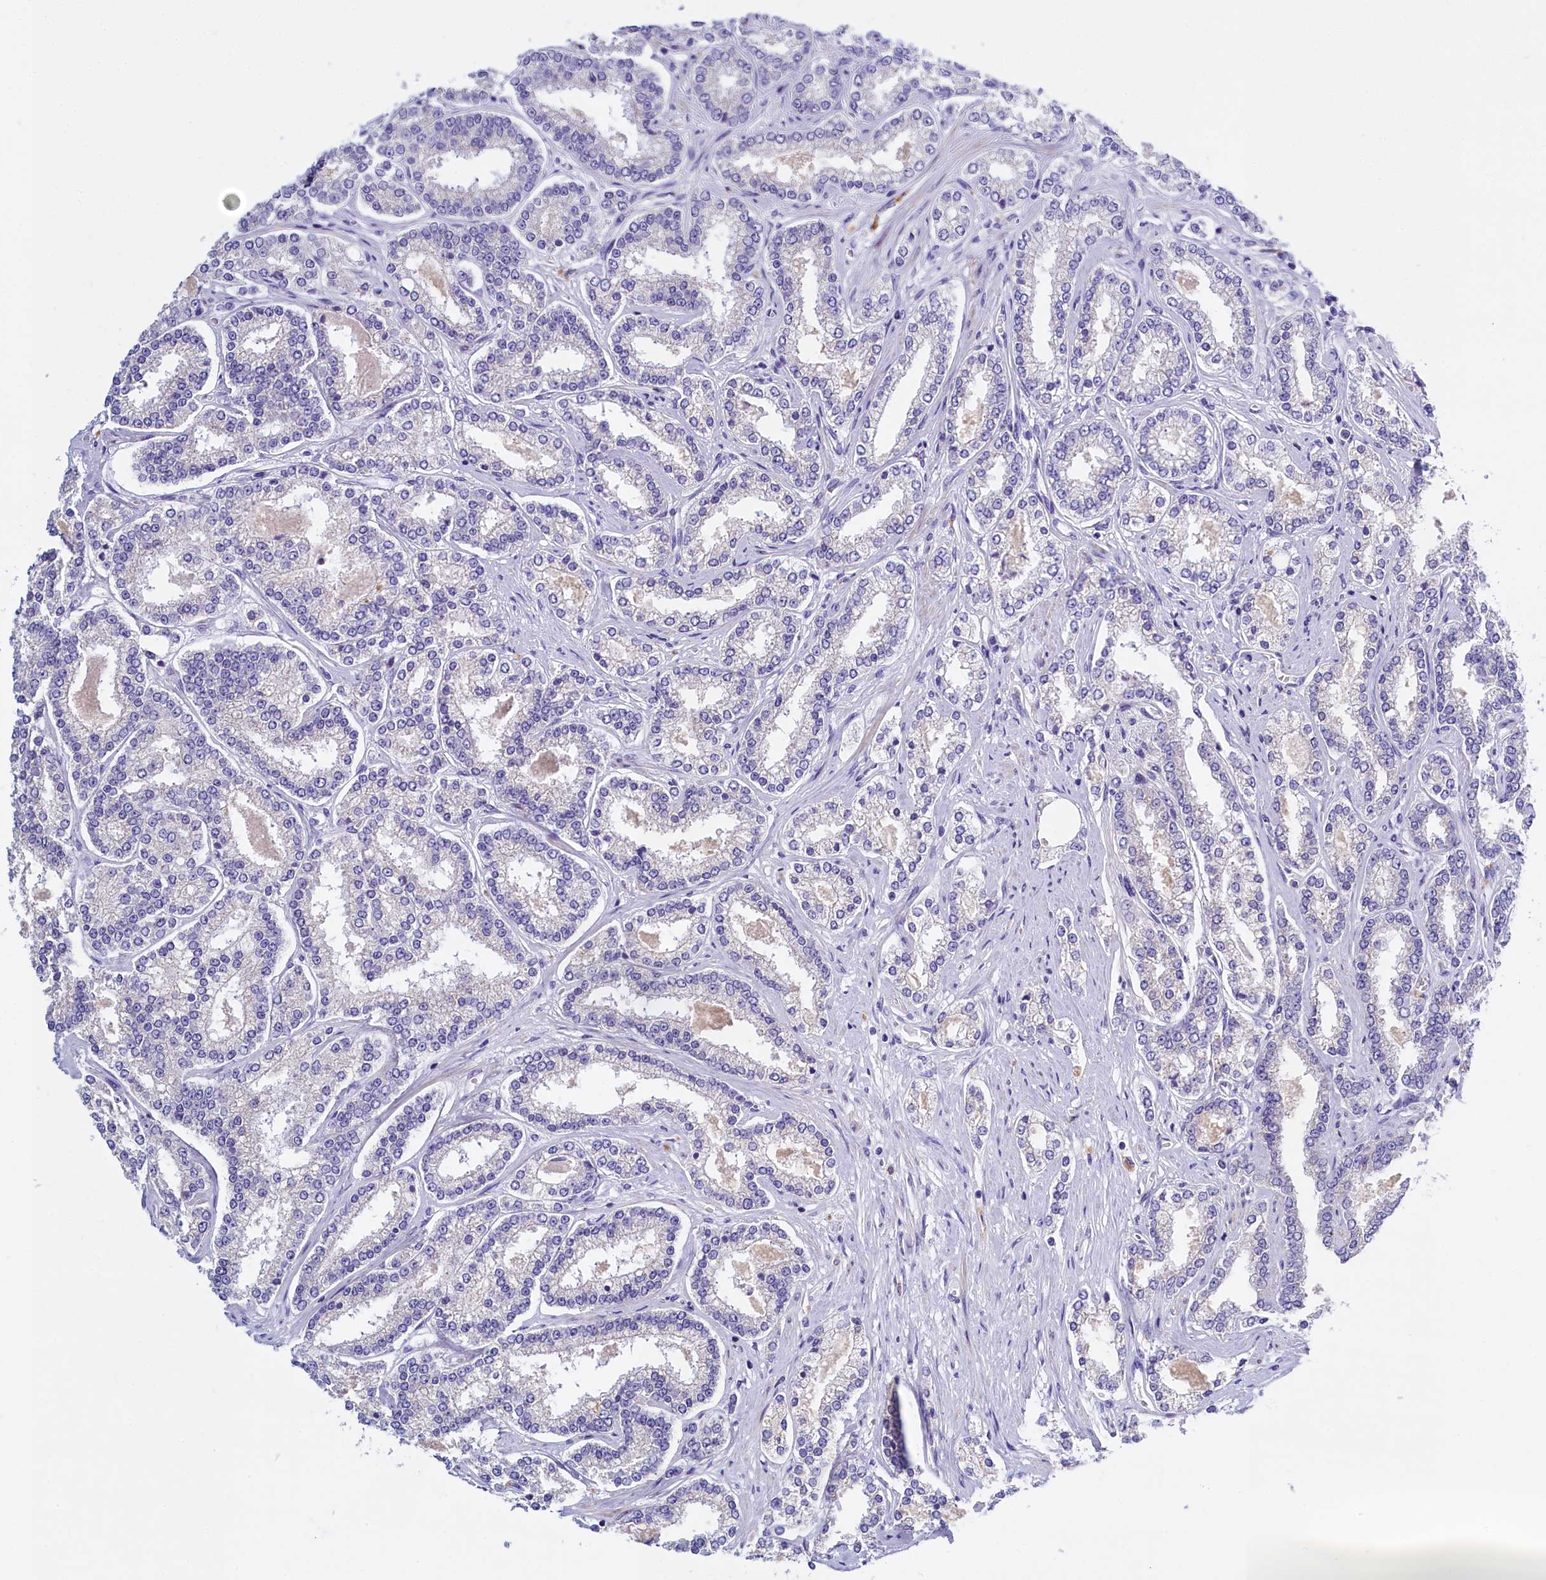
{"staining": {"intensity": "negative", "quantity": "none", "location": "none"}, "tissue": "prostate cancer", "cell_type": "Tumor cells", "image_type": "cancer", "snomed": [{"axis": "morphology", "description": "Normal tissue, NOS"}, {"axis": "morphology", "description": "Adenocarcinoma, High grade"}, {"axis": "topography", "description": "Prostate"}], "caption": "Tumor cells are negative for protein expression in human prostate cancer (adenocarcinoma (high-grade)). Brightfield microscopy of IHC stained with DAB (3,3'-diaminobenzidine) (brown) and hematoxylin (blue), captured at high magnification.", "gene": "RTTN", "patient": {"sex": "male", "age": 83}}